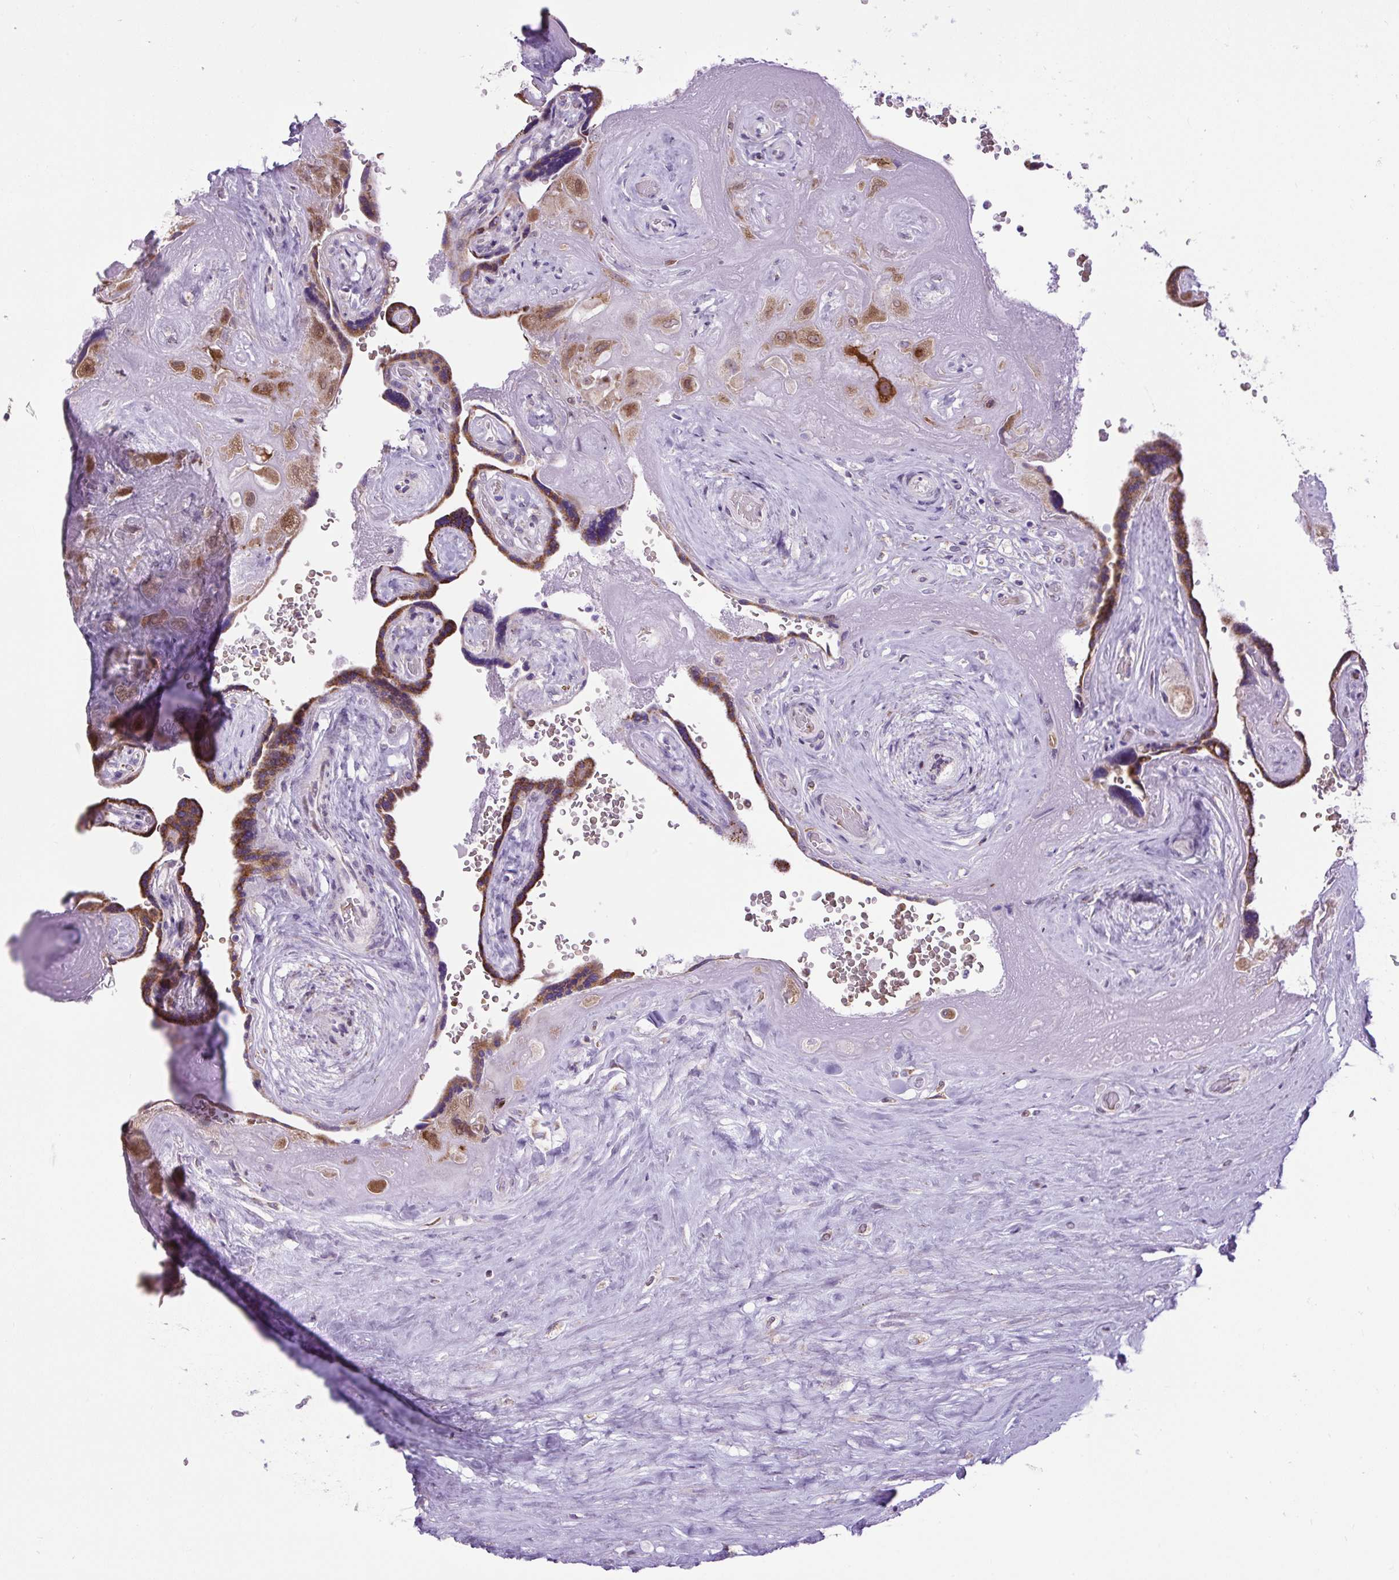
{"staining": {"intensity": "moderate", "quantity": ">75%", "location": "cytoplasmic/membranous"}, "tissue": "placenta", "cell_type": "Decidual cells", "image_type": "normal", "snomed": [{"axis": "morphology", "description": "Normal tissue, NOS"}, {"axis": "topography", "description": "Placenta"}], "caption": "Immunohistochemical staining of normal placenta reveals moderate cytoplasmic/membranous protein staining in about >75% of decidual cells. (brown staining indicates protein expression, while blue staining denotes nuclei).", "gene": "SCO2", "patient": {"sex": "female", "age": 32}}